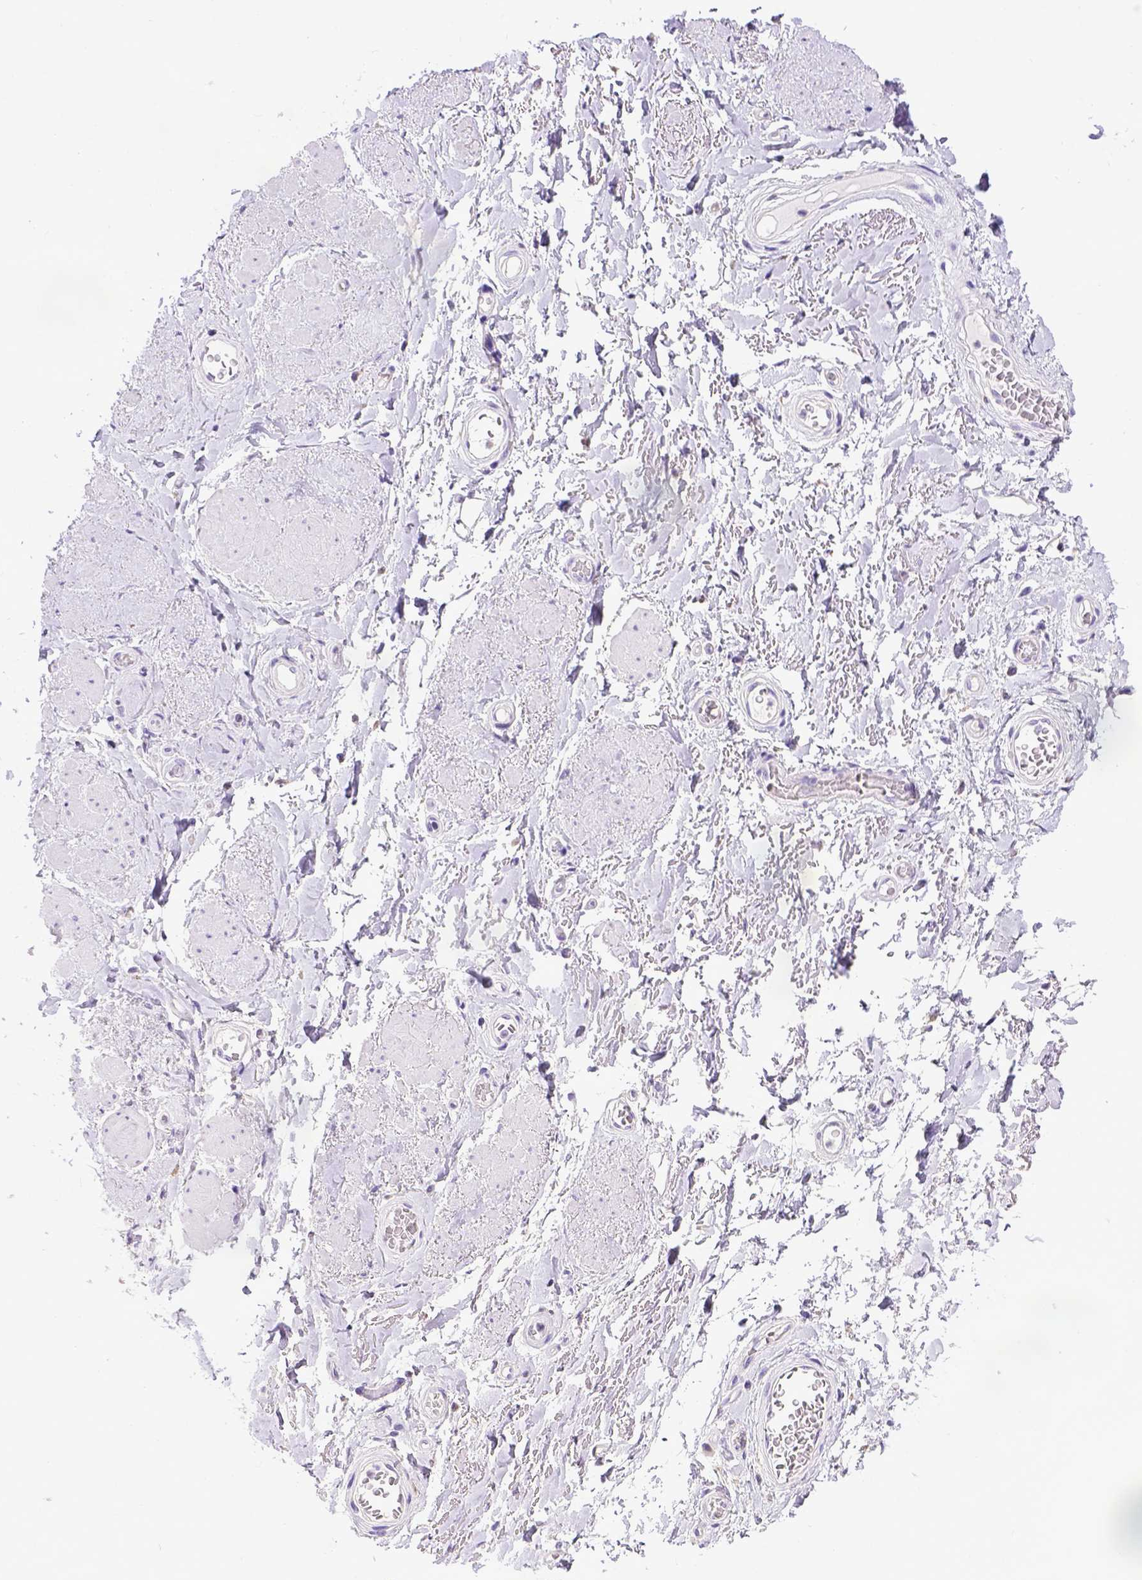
{"staining": {"intensity": "negative", "quantity": "none", "location": "none"}, "tissue": "adipose tissue", "cell_type": "Adipocytes", "image_type": "normal", "snomed": [{"axis": "morphology", "description": "Normal tissue, NOS"}, {"axis": "topography", "description": "Anal"}, {"axis": "topography", "description": "Peripheral nerve tissue"}], "caption": "Immunohistochemistry image of normal adipose tissue stained for a protein (brown), which reveals no positivity in adipocytes. (Stains: DAB immunohistochemistry (IHC) with hematoxylin counter stain, Microscopy: brightfield microscopy at high magnification).", "gene": "SPEF1", "patient": {"sex": "male", "age": 53}}